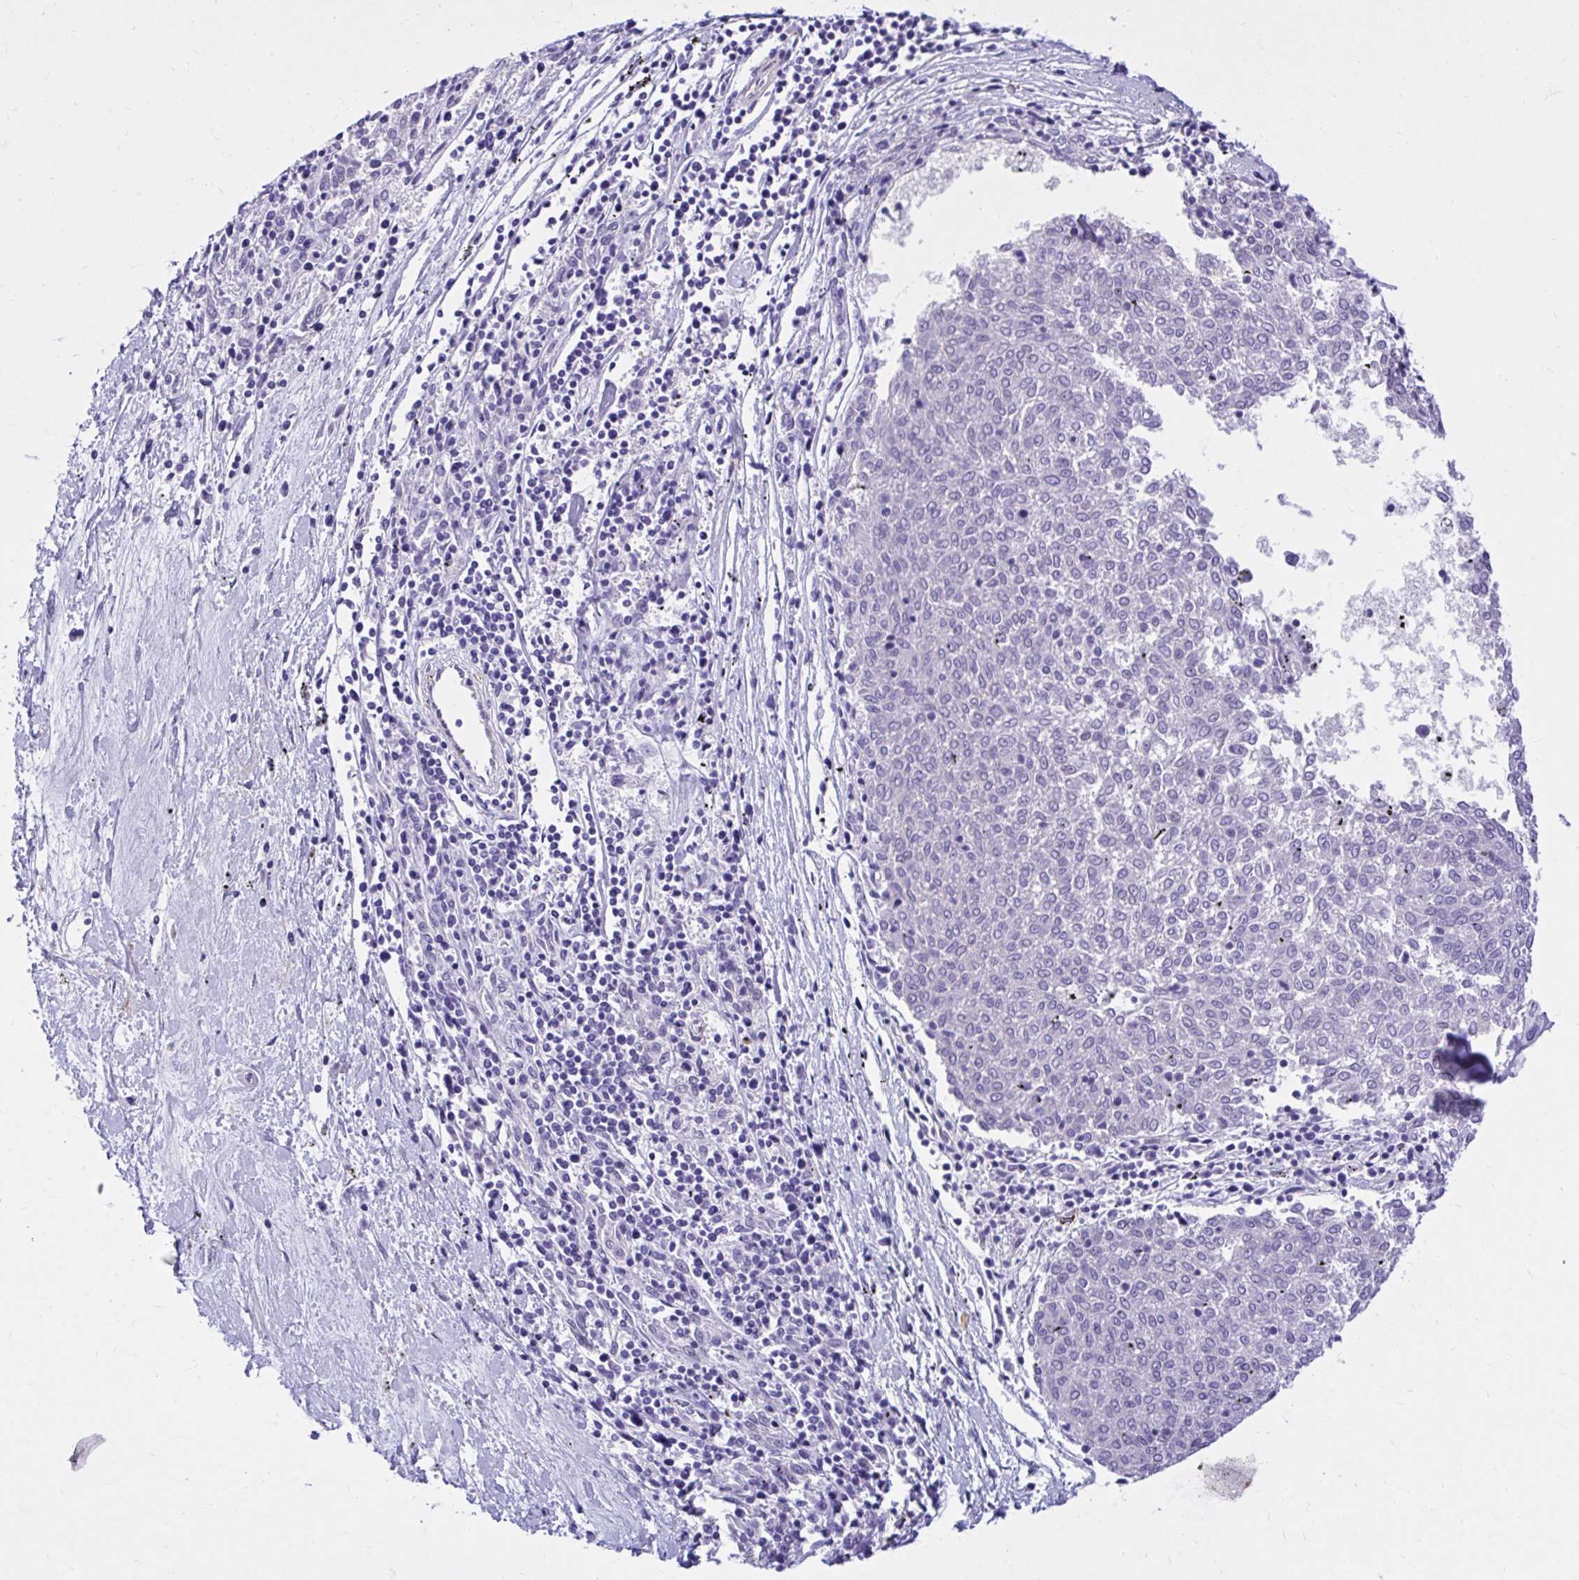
{"staining": {"intensity": "negative", "quantity": "none", "location": "none"}, "tissue": "melanoma", "cell_type": "Tumor cells", "image_type": "cancer", "snomed": [{"axis": "morphology", "description": "Malignant melanoma, NOS"}, {"axis": "topography", "description": "Skin"}], "caption": "Image shows no protein positivity in tumor cells of melanoma tissue.", "gene": "ADAMTSL1", "patient": {"sex": "female", "age": 72}}